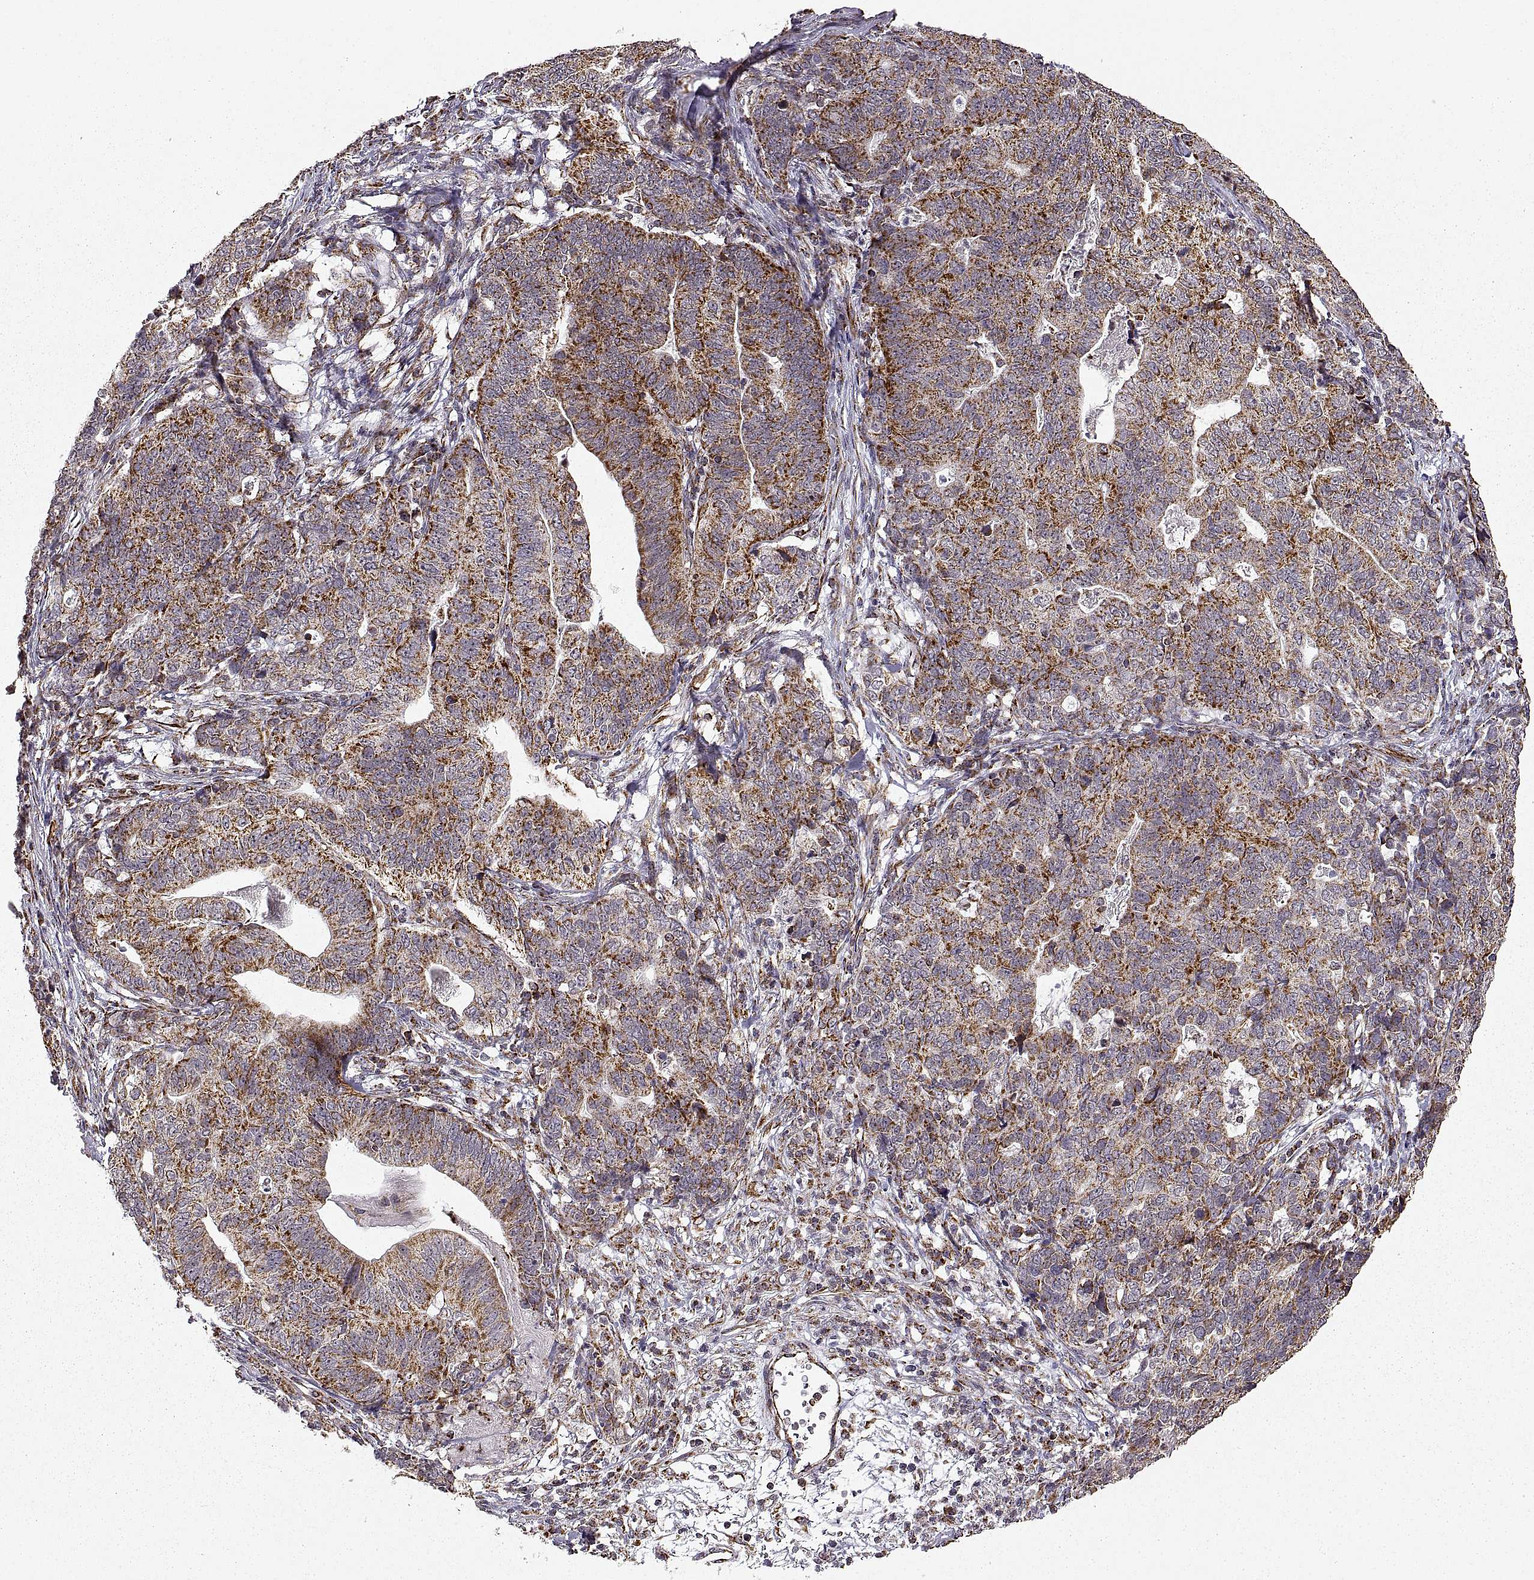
{"staining": {"intensity": "moderate", "quantity": "25%-75%", "location": "cytoplasmic/membranous"}, "tissue": "stomach cancer", "cell_type": "Tumor cells", "image_type": "cancer", "snomed": [{"axis": "morphology", "description": "Adenocarcinoma, NOS"}, {"axis": "topography", "description": "Stomach, upper"}], "caption": "A micrograph of stomach cancer stained for a protein demonstrates moderate cytoplasmic/membranous brown staining in tumor cells.", "gene": "MANBAL", "patient": {"sex": "female", "age": 67}}